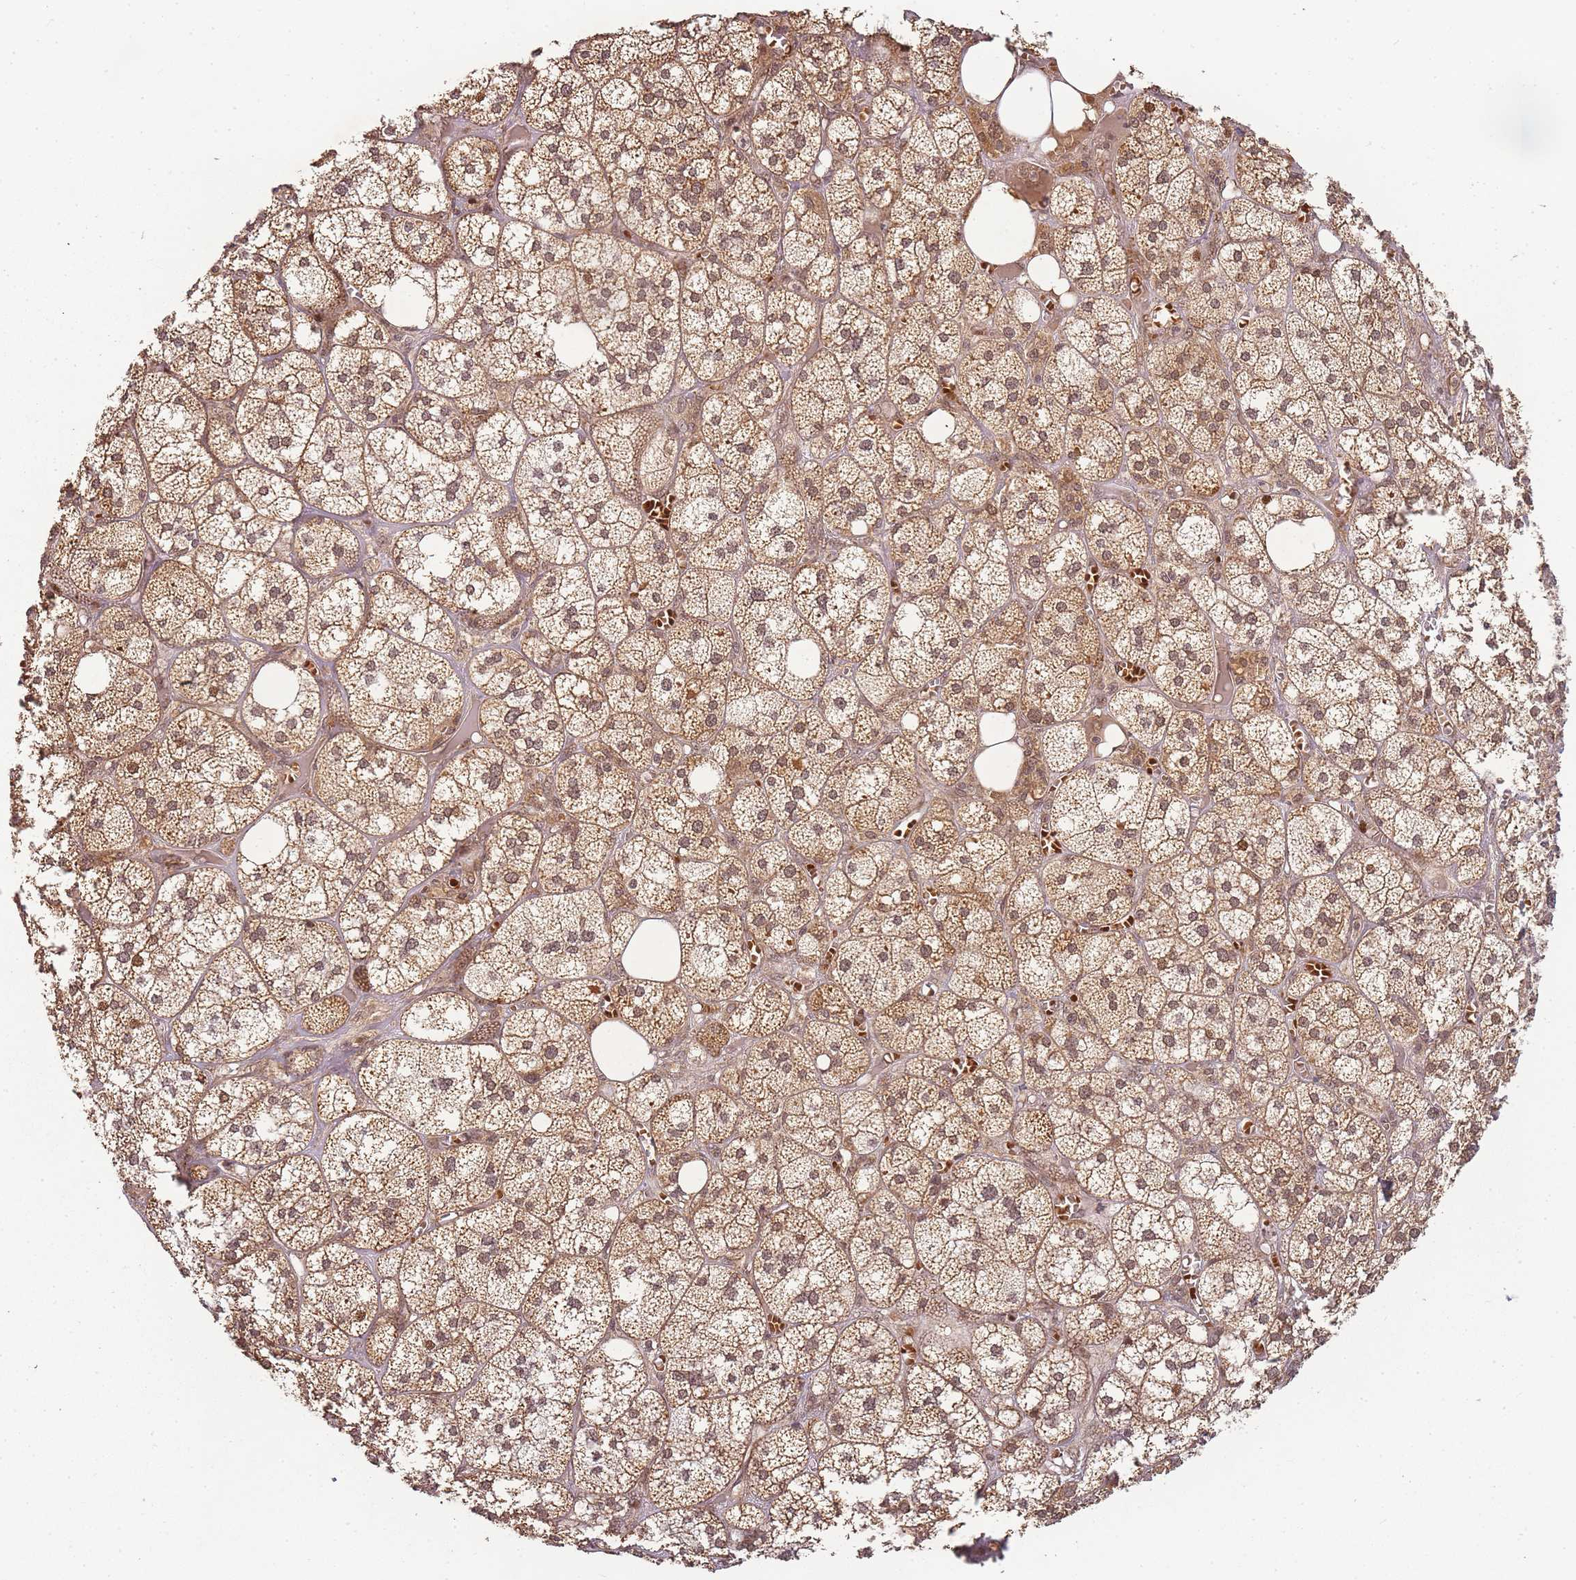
{"staining": {"intensity": "moderate", "quantity": ">75%", "location": "cytoplasmic/membranous,nuclear"}, "tissue": "adrenal gland", "cell_type": "Glandular cells", "image_type": "normal", "snomed": [{"axis": "morphology", "description": "Normal tissue, NOS"}, {"axis": "topography", "description": "Adrenal gland"}], "caption": "About >75% of glandular cells in benign human adrenal gland display moderate cytoplasmic/membranous,nuclear protein staining as visualized by brown immunohistochemical staining.", "gene": "ZNF497", "patient": {"sex": "female", "age": 61}}